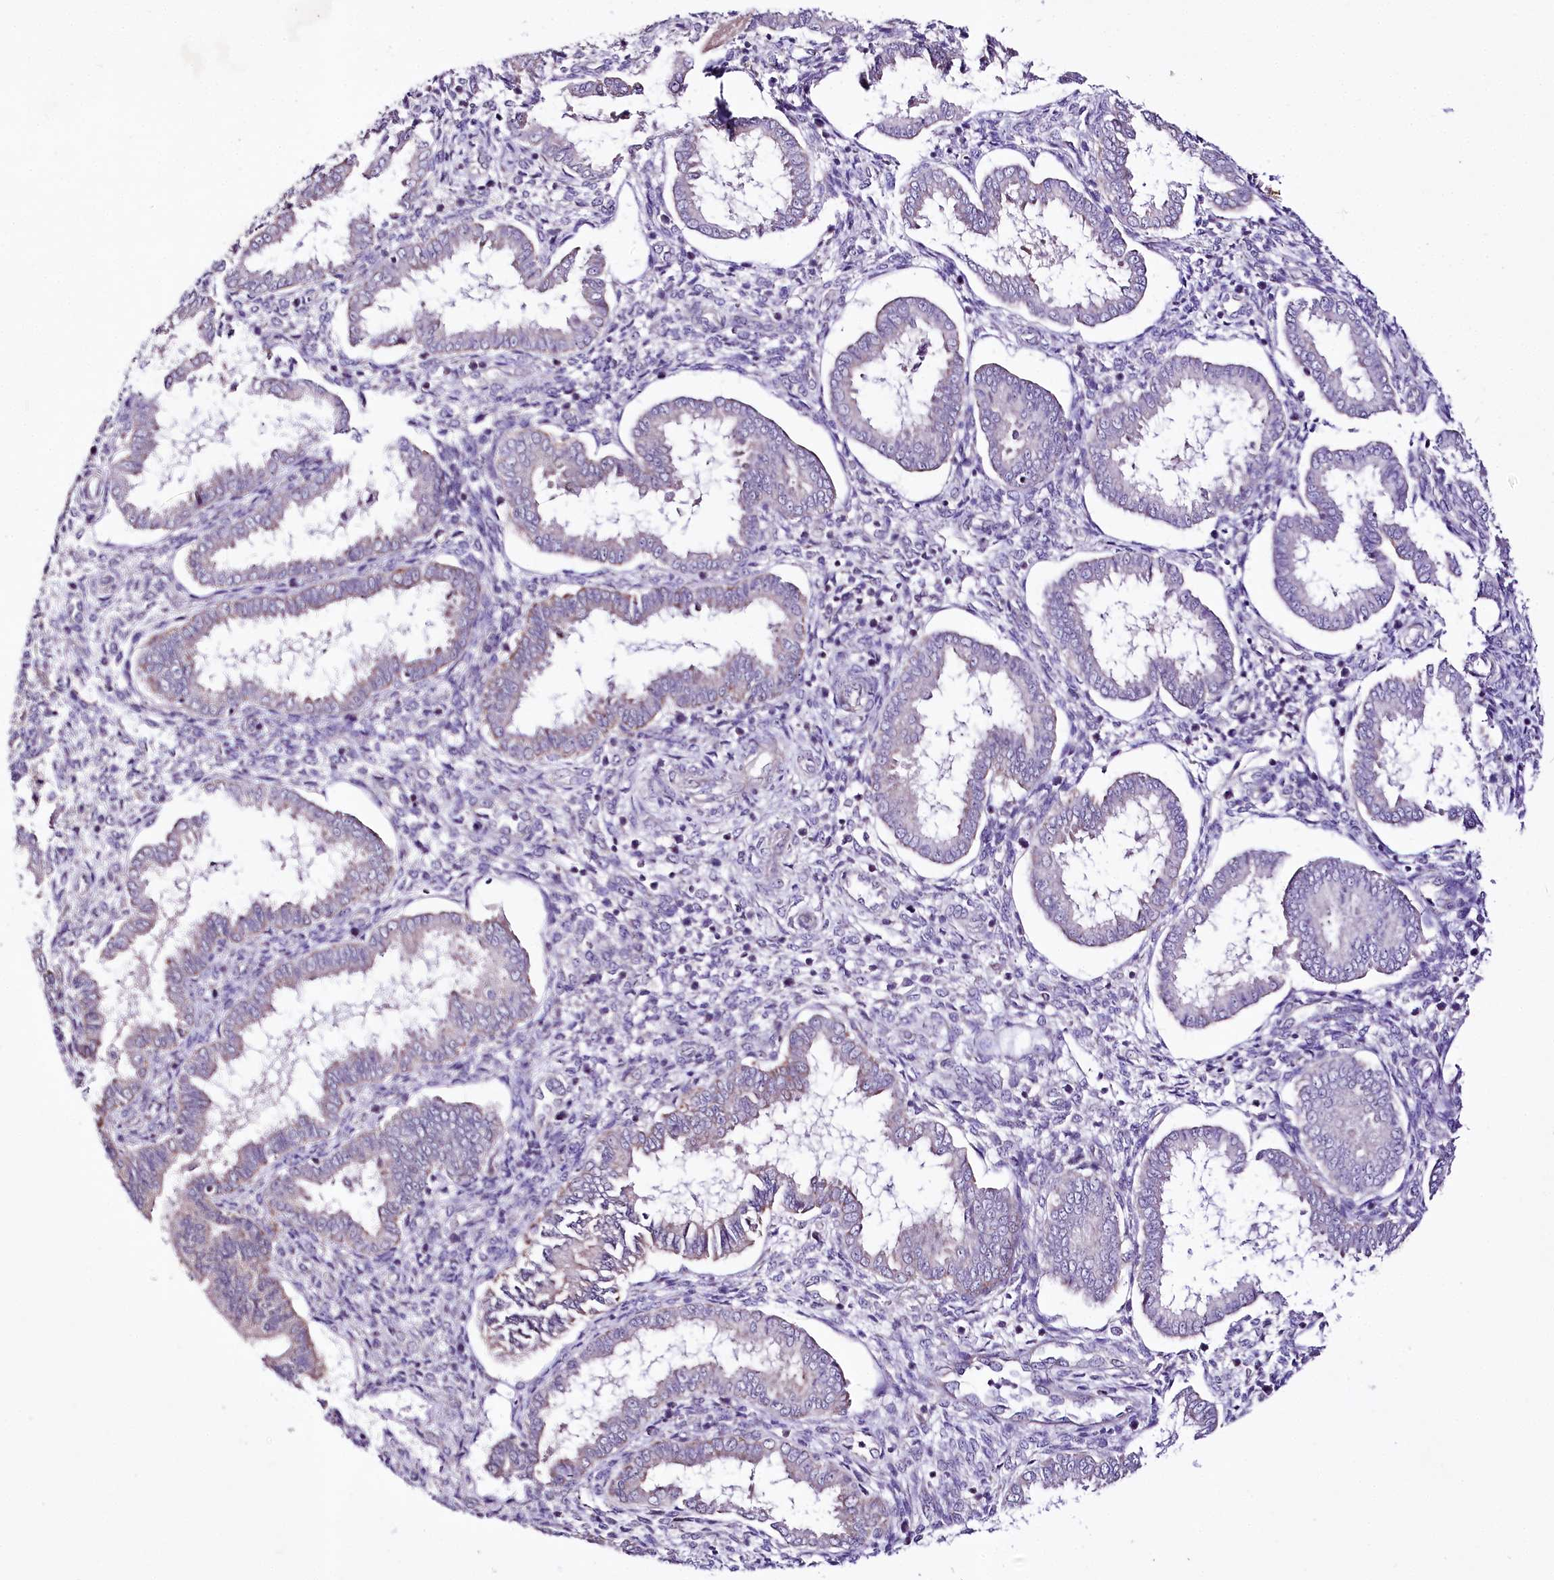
{"staining": {"intensity": "negative", "quantity": "none", "location": "none"}, "tissue": "endometrium", "cell_type": "Cells in endometrial stroma", "image_type": "normal", "snomed": [{"axis": "morphology", "description": "Normal tissue, NOS"}, {"axis": "topography", "description": "Endometrium"}], "caption": "The micrograph exhibits no staining of cells in endometrial stroma in normal endometrium. (DAB IHC, high magnification).", "gene": "ATE1", "patient": {"sex": "female", "age": 24}}